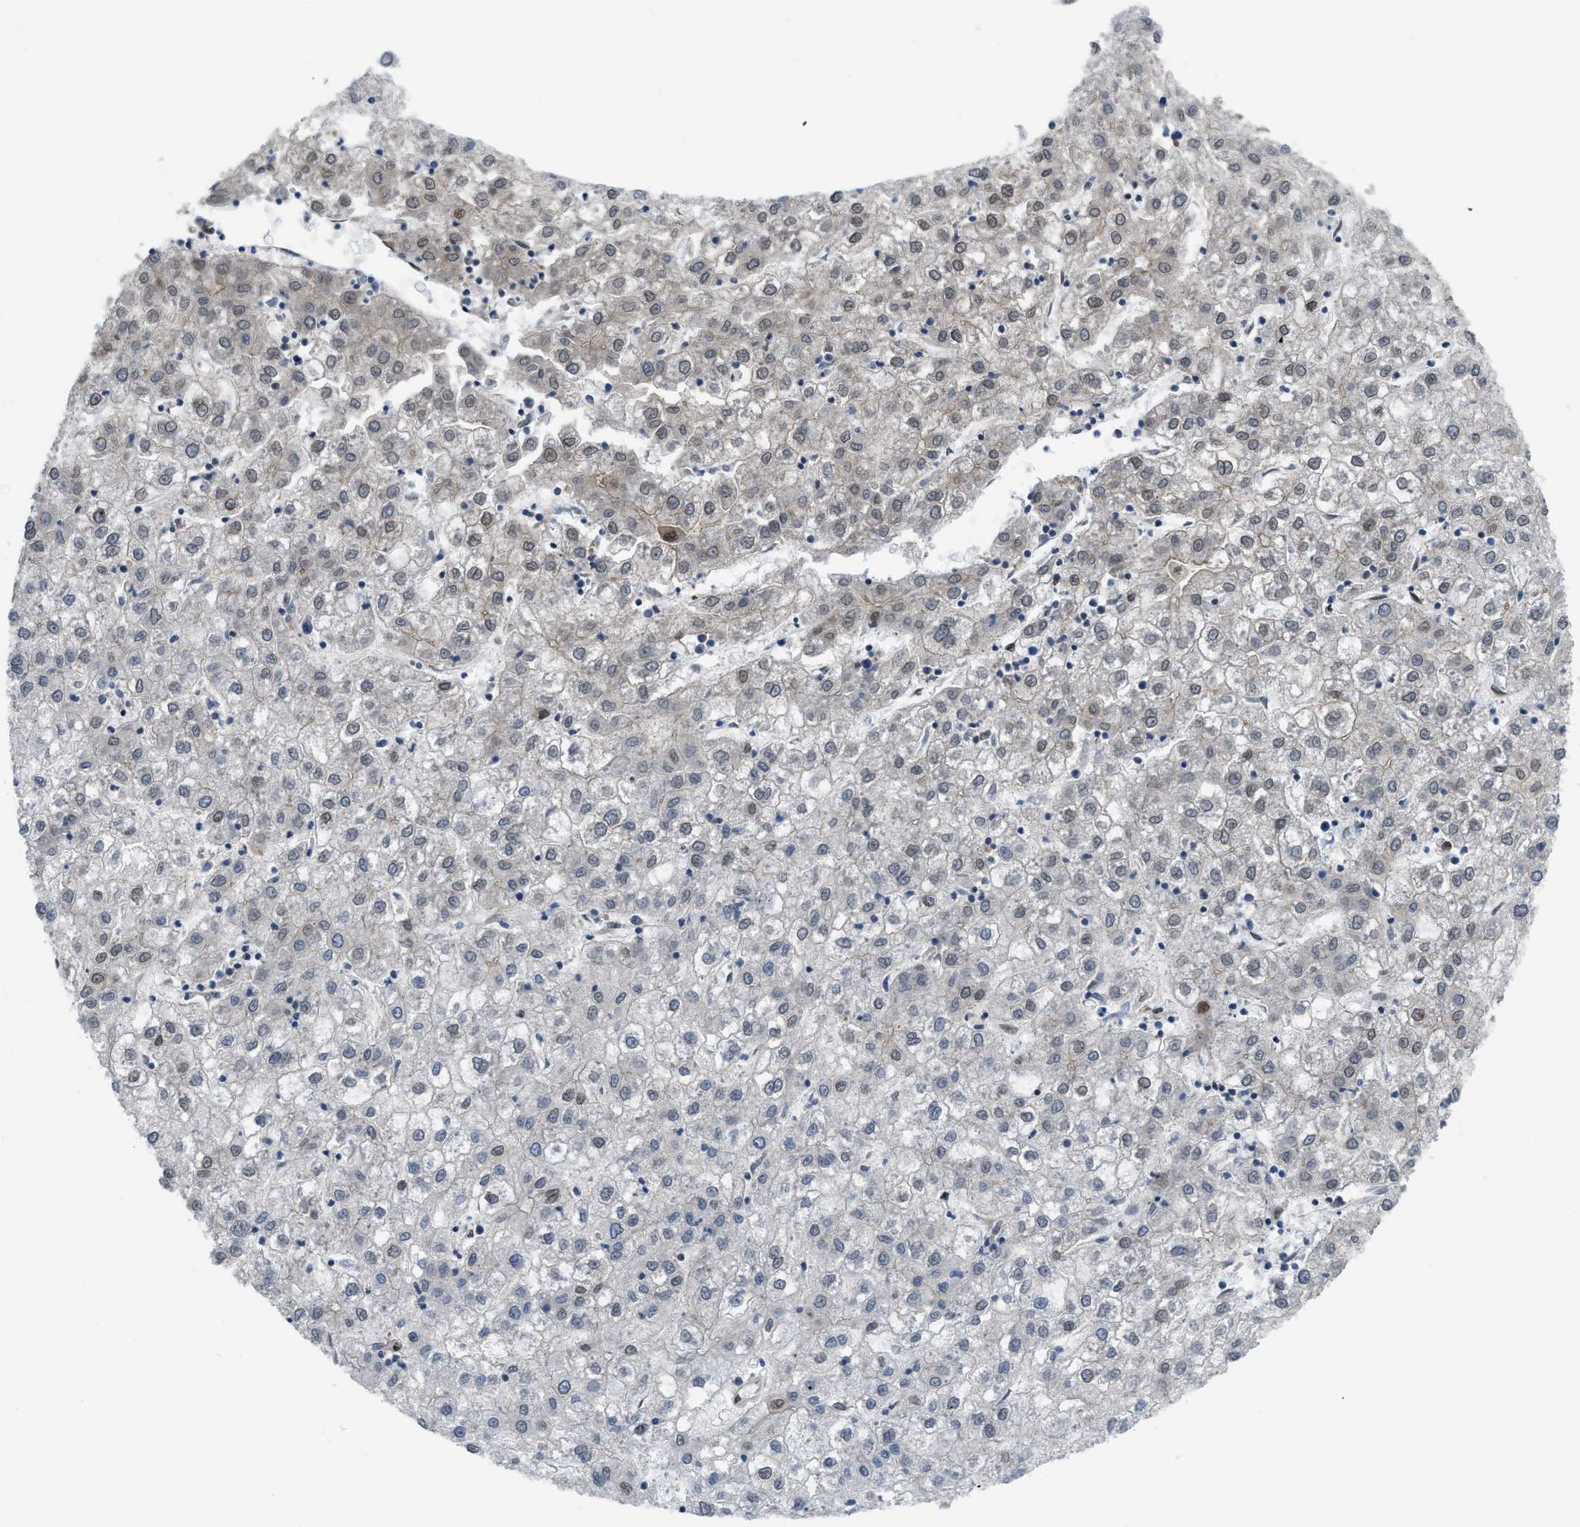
{"staining": {"intensity": "weak", "quantity": "<25%", "location": "nuclear"}, "tissue": "liver cancer", "cell_type": "Tumor cells", "image_type": "cancer", "snomed": [{"axis": "morphology", "description": "Carcinoma, Hepatocellular, NOS"}, {"axis": "topography", "description": "Liver"}], "caption": "Immunohistochemistry (IHC) of human hepatocellular carcinoma (liver) displays no expression in tumor cells.", "gene": "MYO18A", "patient": {"sex": "male", "age": 72}}